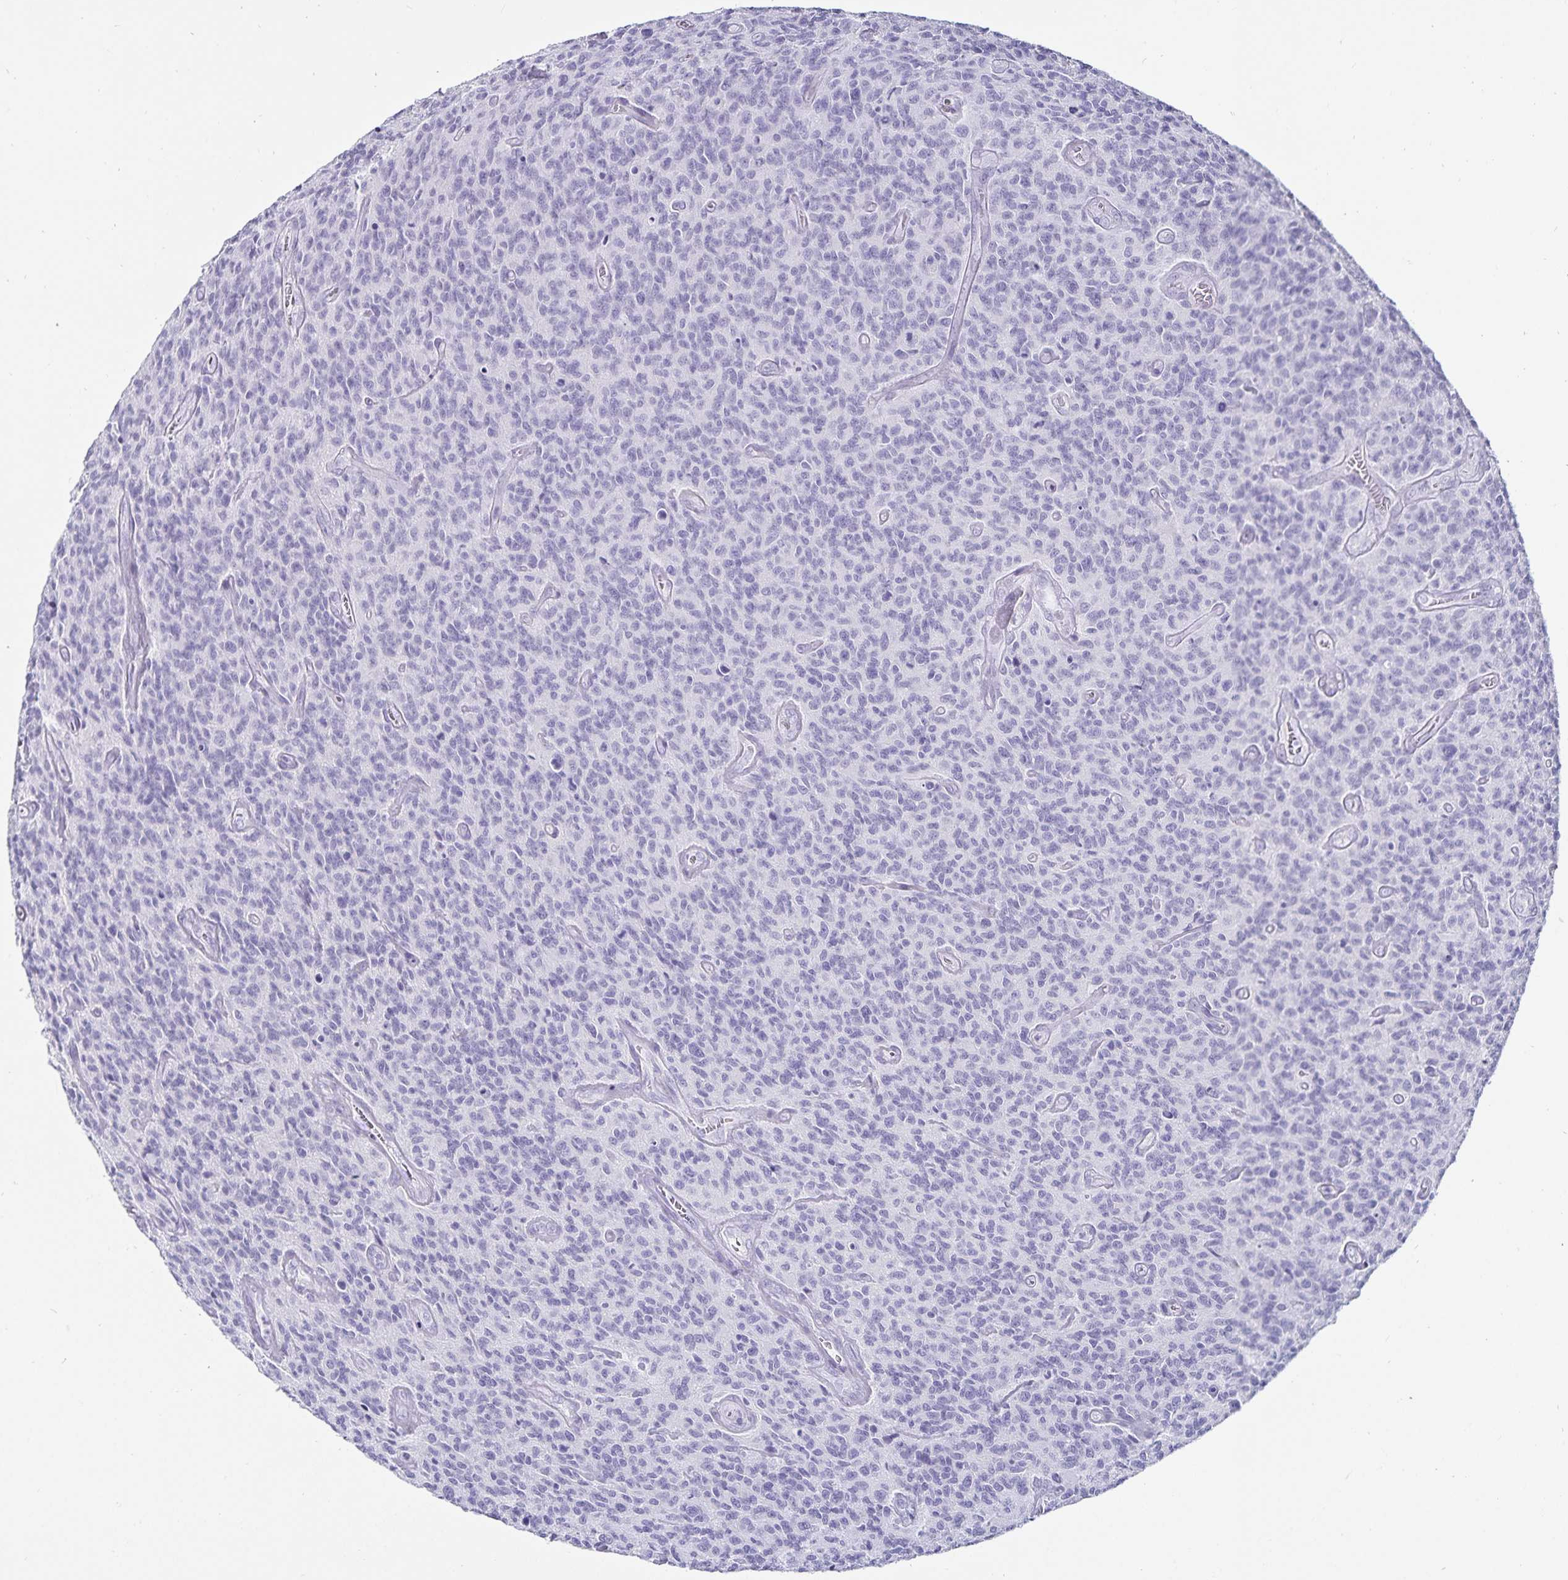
{"staining": {"intensity": "negative", "quantity": "none", "location": "none"}, "tissue": "glioma", "cell_type": "Tumor cells", "image_type": "cancer", "snomed": [{"axis": "morphology", "description": "Glioma, malignant, High grade"}, {"axis": "topography", "description": "Brain"}], "caption": "The image demonstrates no staining of tumor cells in glioma.", "gene": "DEFA6", "patient": {"sex": "male", "age": 76}}